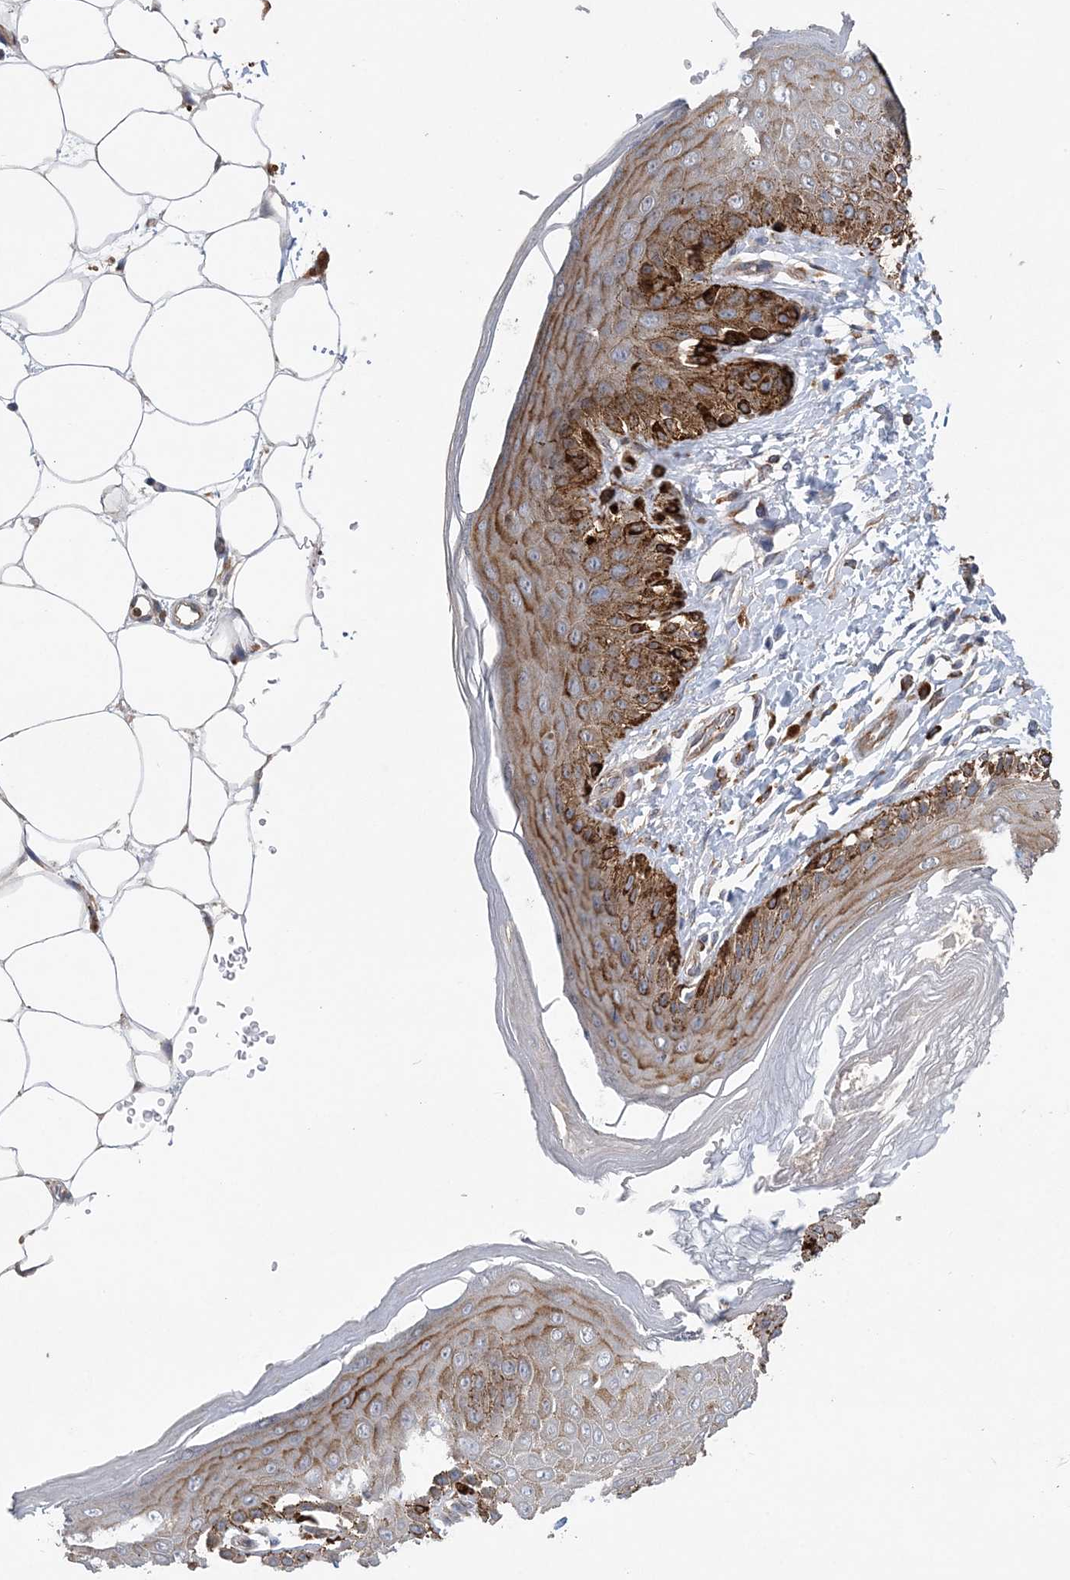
{"staining": {"intensity": "moderate", "quantity": "25%-75%", "location": "cytoplasmic/membranous"}, "tissue": "skin", "cell_type": "Epidermal cells", "image_type": "normal", "snomed": [{"axis": "morphology", "description": "Normal tissue, NOS"}, {"axis": "topography", "description": "Anal"}], "caption": "Immunohistochemistry of unremarkable skin demonstrates medium levels of moderate cytoplasmic/membranous staining in approximately 25%-75% of epidermal cells. Using DAB (brown) and hematoxylin (blue) stains, captured at high magnification using brightfield microscopy.", "gene": "PTTG1IP", "patient": {"sex": "male", "age": 44}}